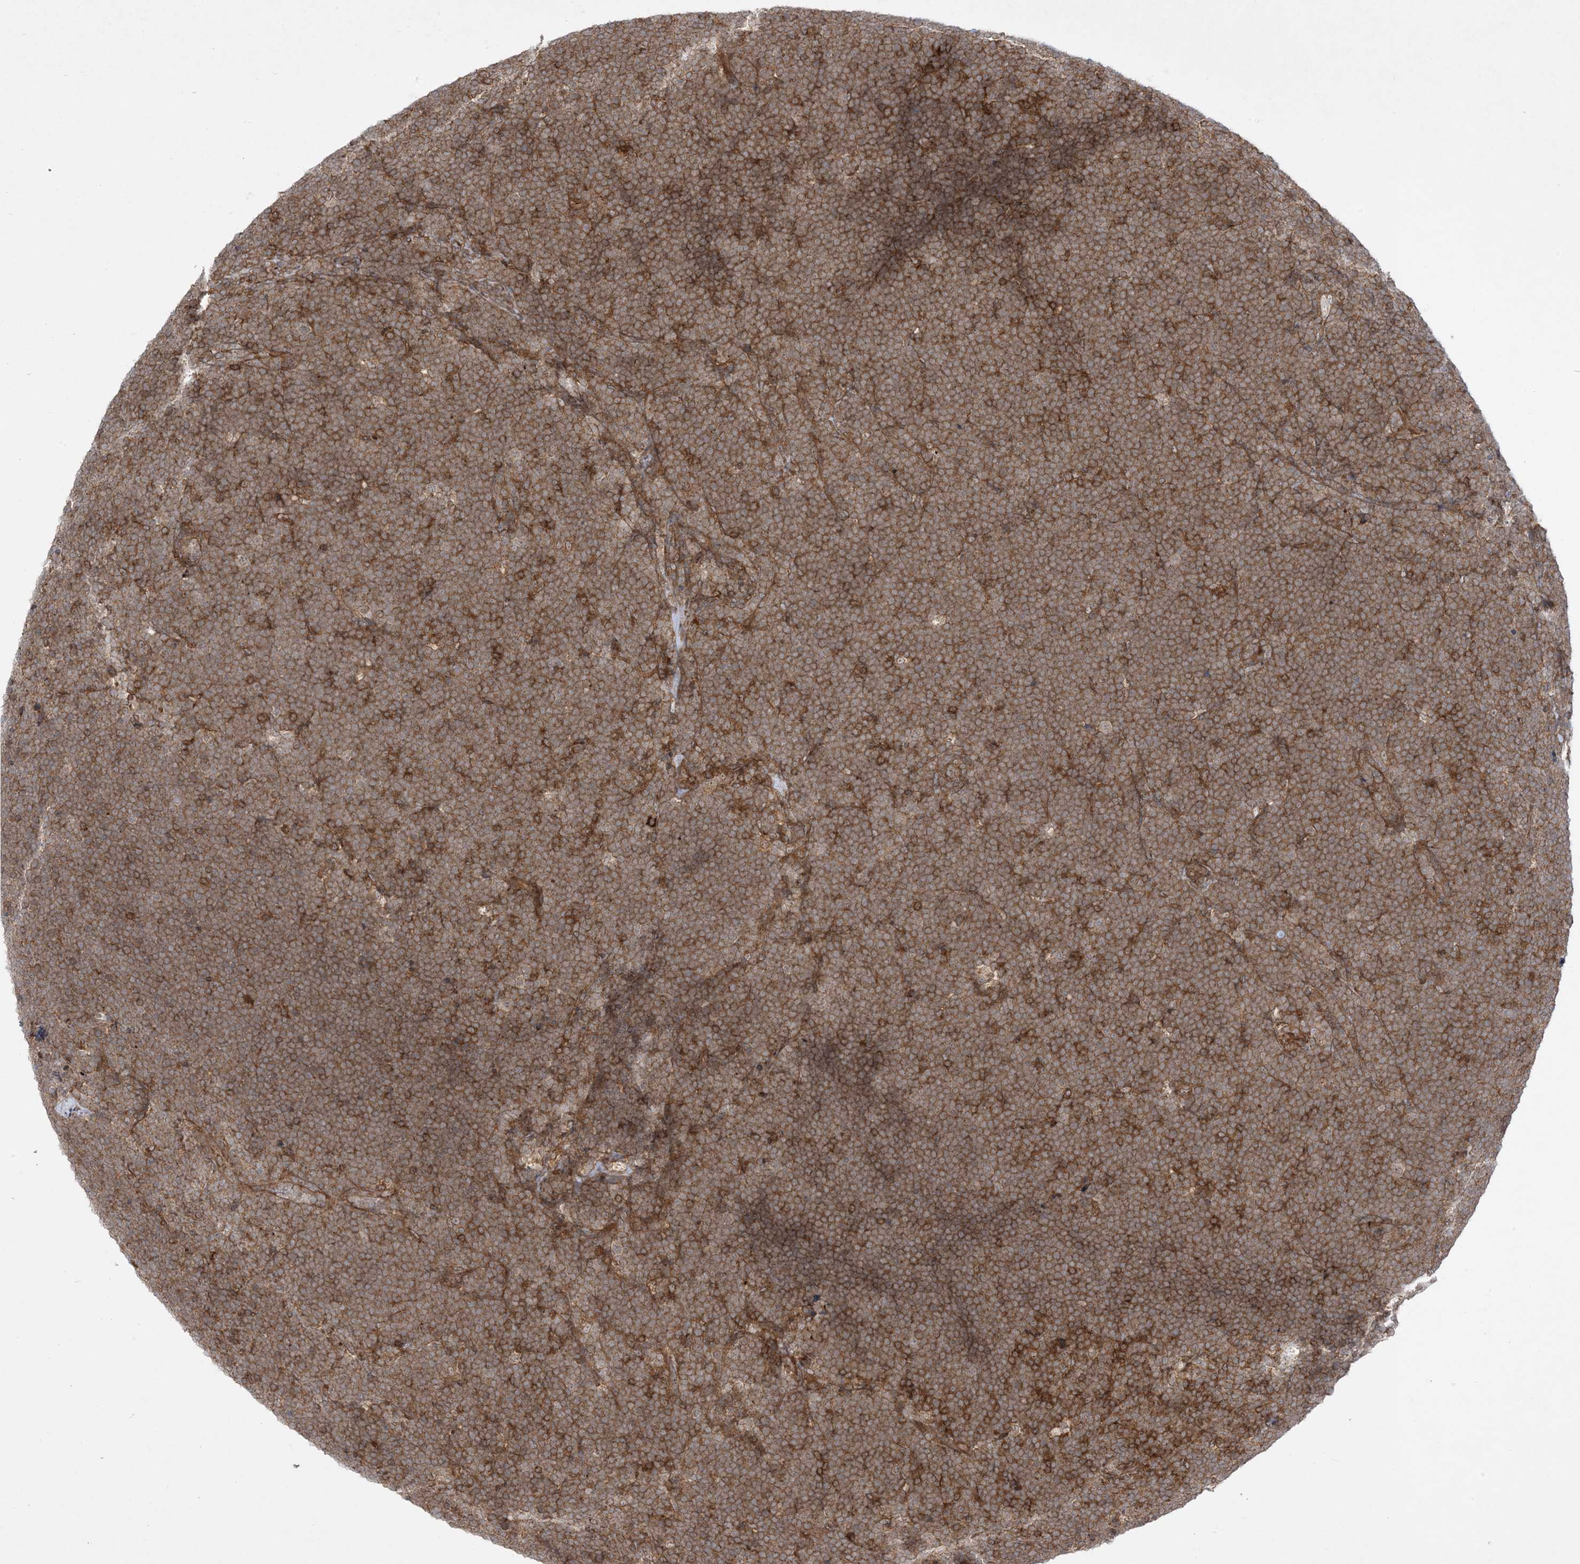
{"staining": {"intensity": "strong", "quantity": ">75%", "location": "cytoplasmic/membranous"}, "tissue": "lymphoma", "cell_type": "Tumor cells", "image_type": "cancer", "snomed": [{"axis": "morphology", "description": "Malignant lymphoma, non-Hodgkin's type, High grade"}, {"axis": "topography", "description": "Lymph node"}], "caption": "Lymphoma was stained to show a protein in brown. There is high levels of strong cytoplasmic/membranous staining in approximately >75% of tumor cells.", "gene": "SOGA3", "patient": {"sex": "male", "age": 13}}